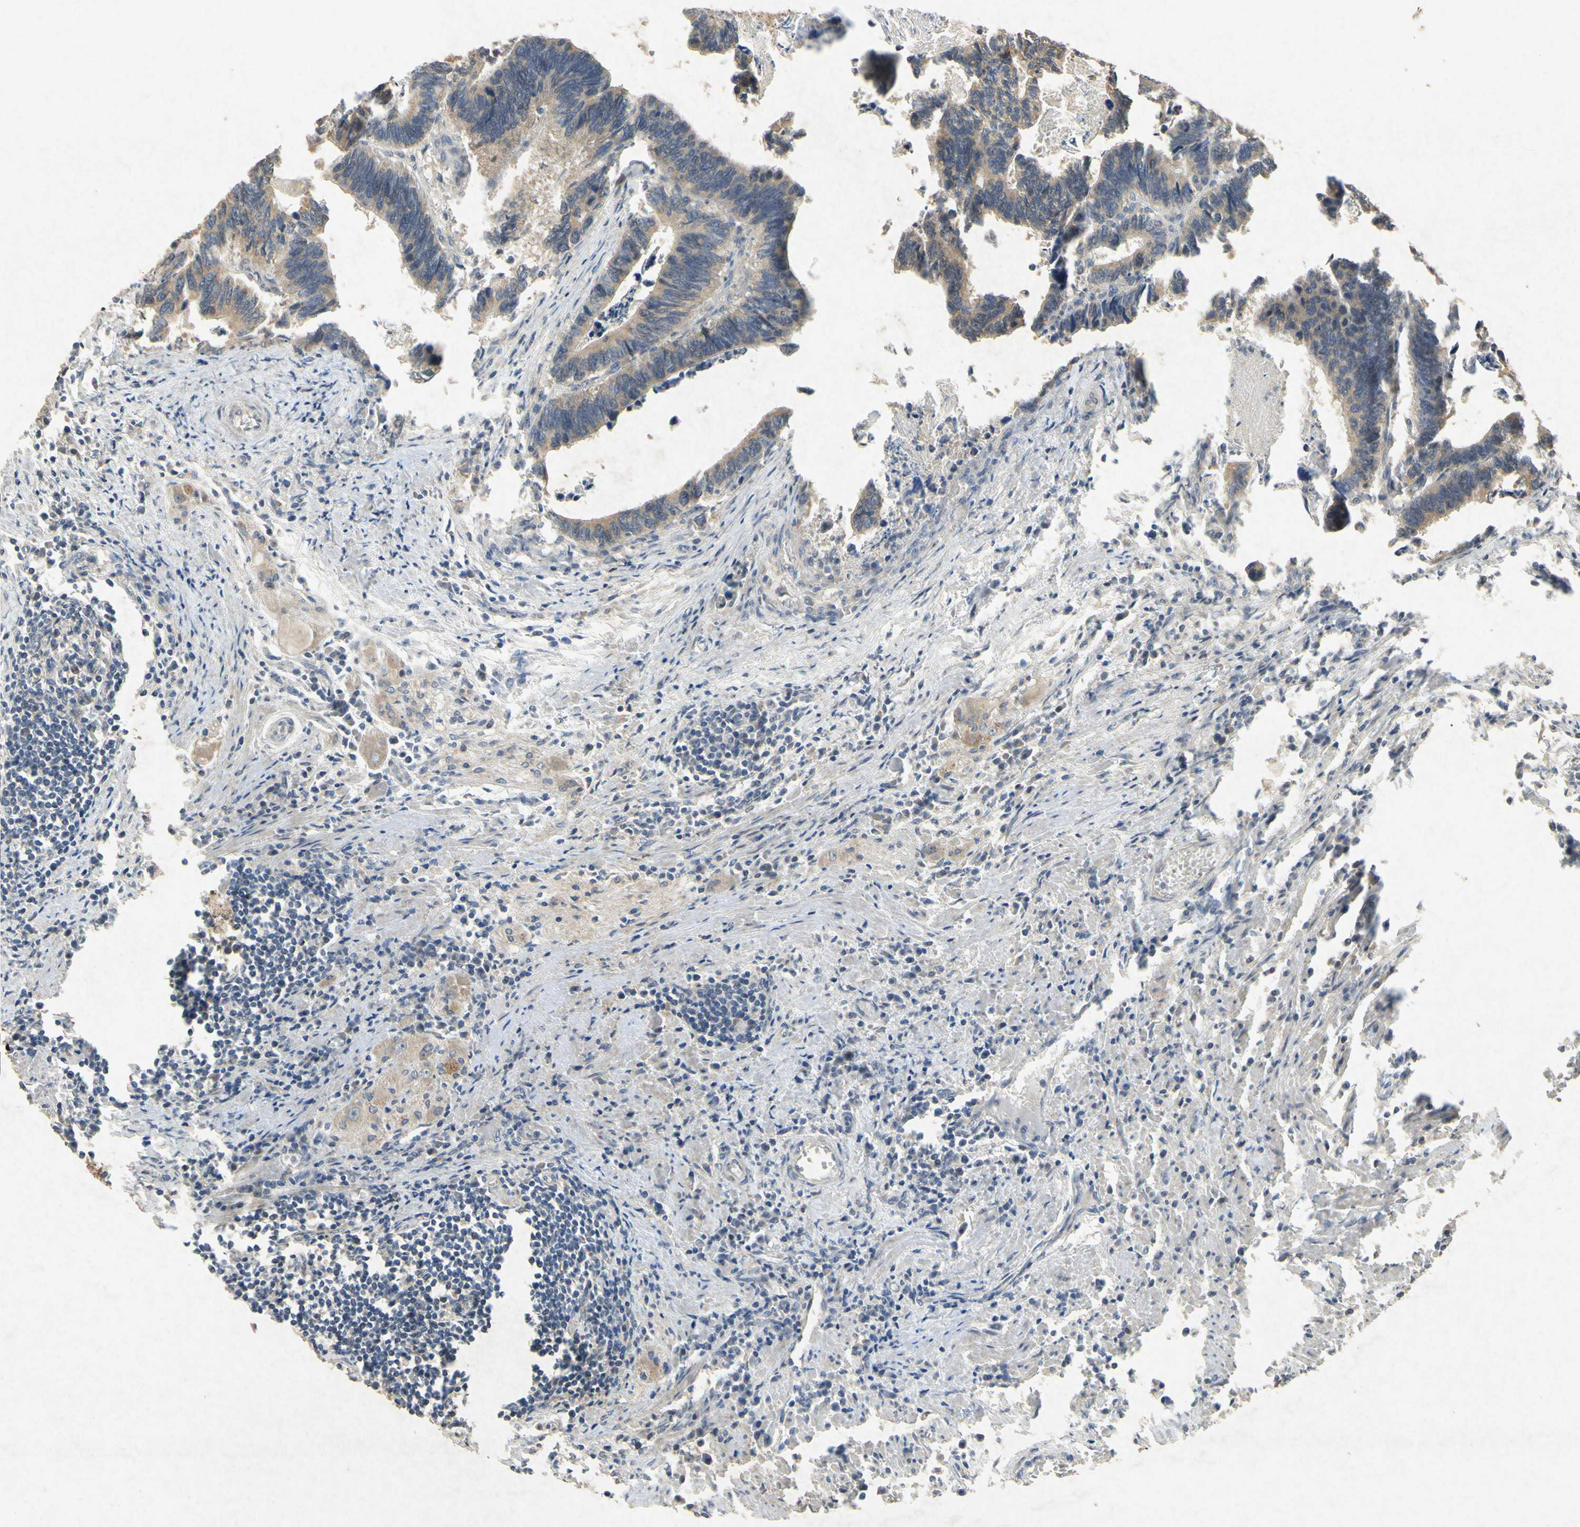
{"staining": {"intensity": "weak", "quantity": ">75%", "location": "cytoplasmic/membranous"}, "tissue": "colorectal cancer", "cell_type": "Tumor cells", "image_type": "cancer", "snomed": [{"axis": "morphology", "description": "Adenocarcinoma, NOS"}, {"axis": "topography", "description": "Colon"}], "caption": "Adenocarcinoma (colorectal) was stained to show a protein in brown. There is low levels of weak cytoplasmic/membranous expression in about >75% of tumor cells.", "gene": "ATP6V1H", "patient": {"sex": "male", "age": 72}}